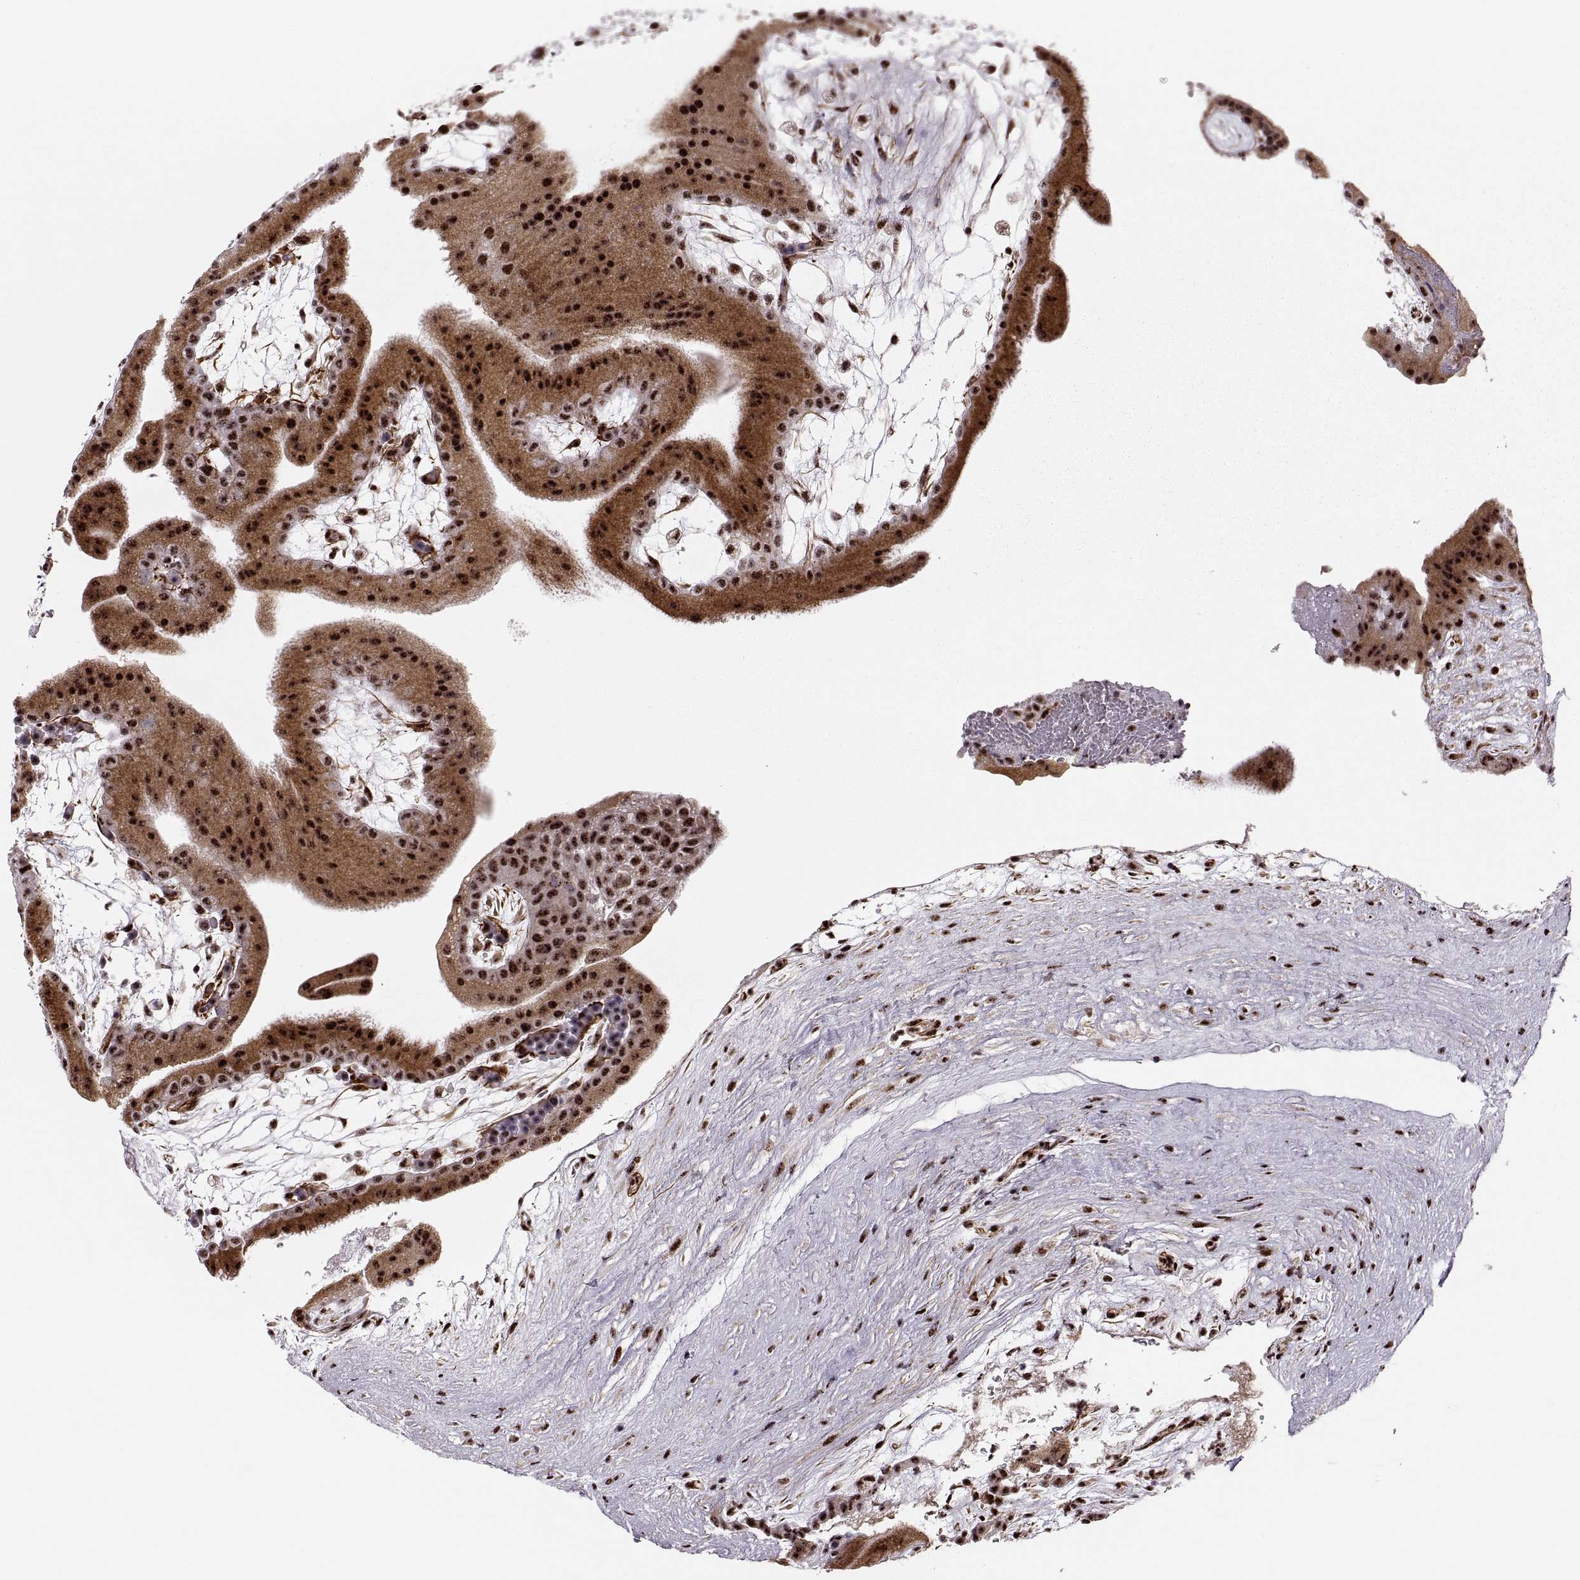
{"staining": {"intensity": "moderate", "quantity": "25%-75%", "location": "nuclear"}, "tissue": "placenta", "cell_type": "Decidual cells", "image_type": "normal", "snomed": [{"axis": "morphology", "description": "Normal tissue, NOS"}, {"axis": "topography", "description": "Placenta"}], "caption": "A photomicrograph showing moderate nuclear expression in about 25%-75% of decidual cells in normal placenta, as visualized by brown immunohistochemical staining.", "gene": "ZCCHC17", "patient": {"sex": "female", "age": 19}}